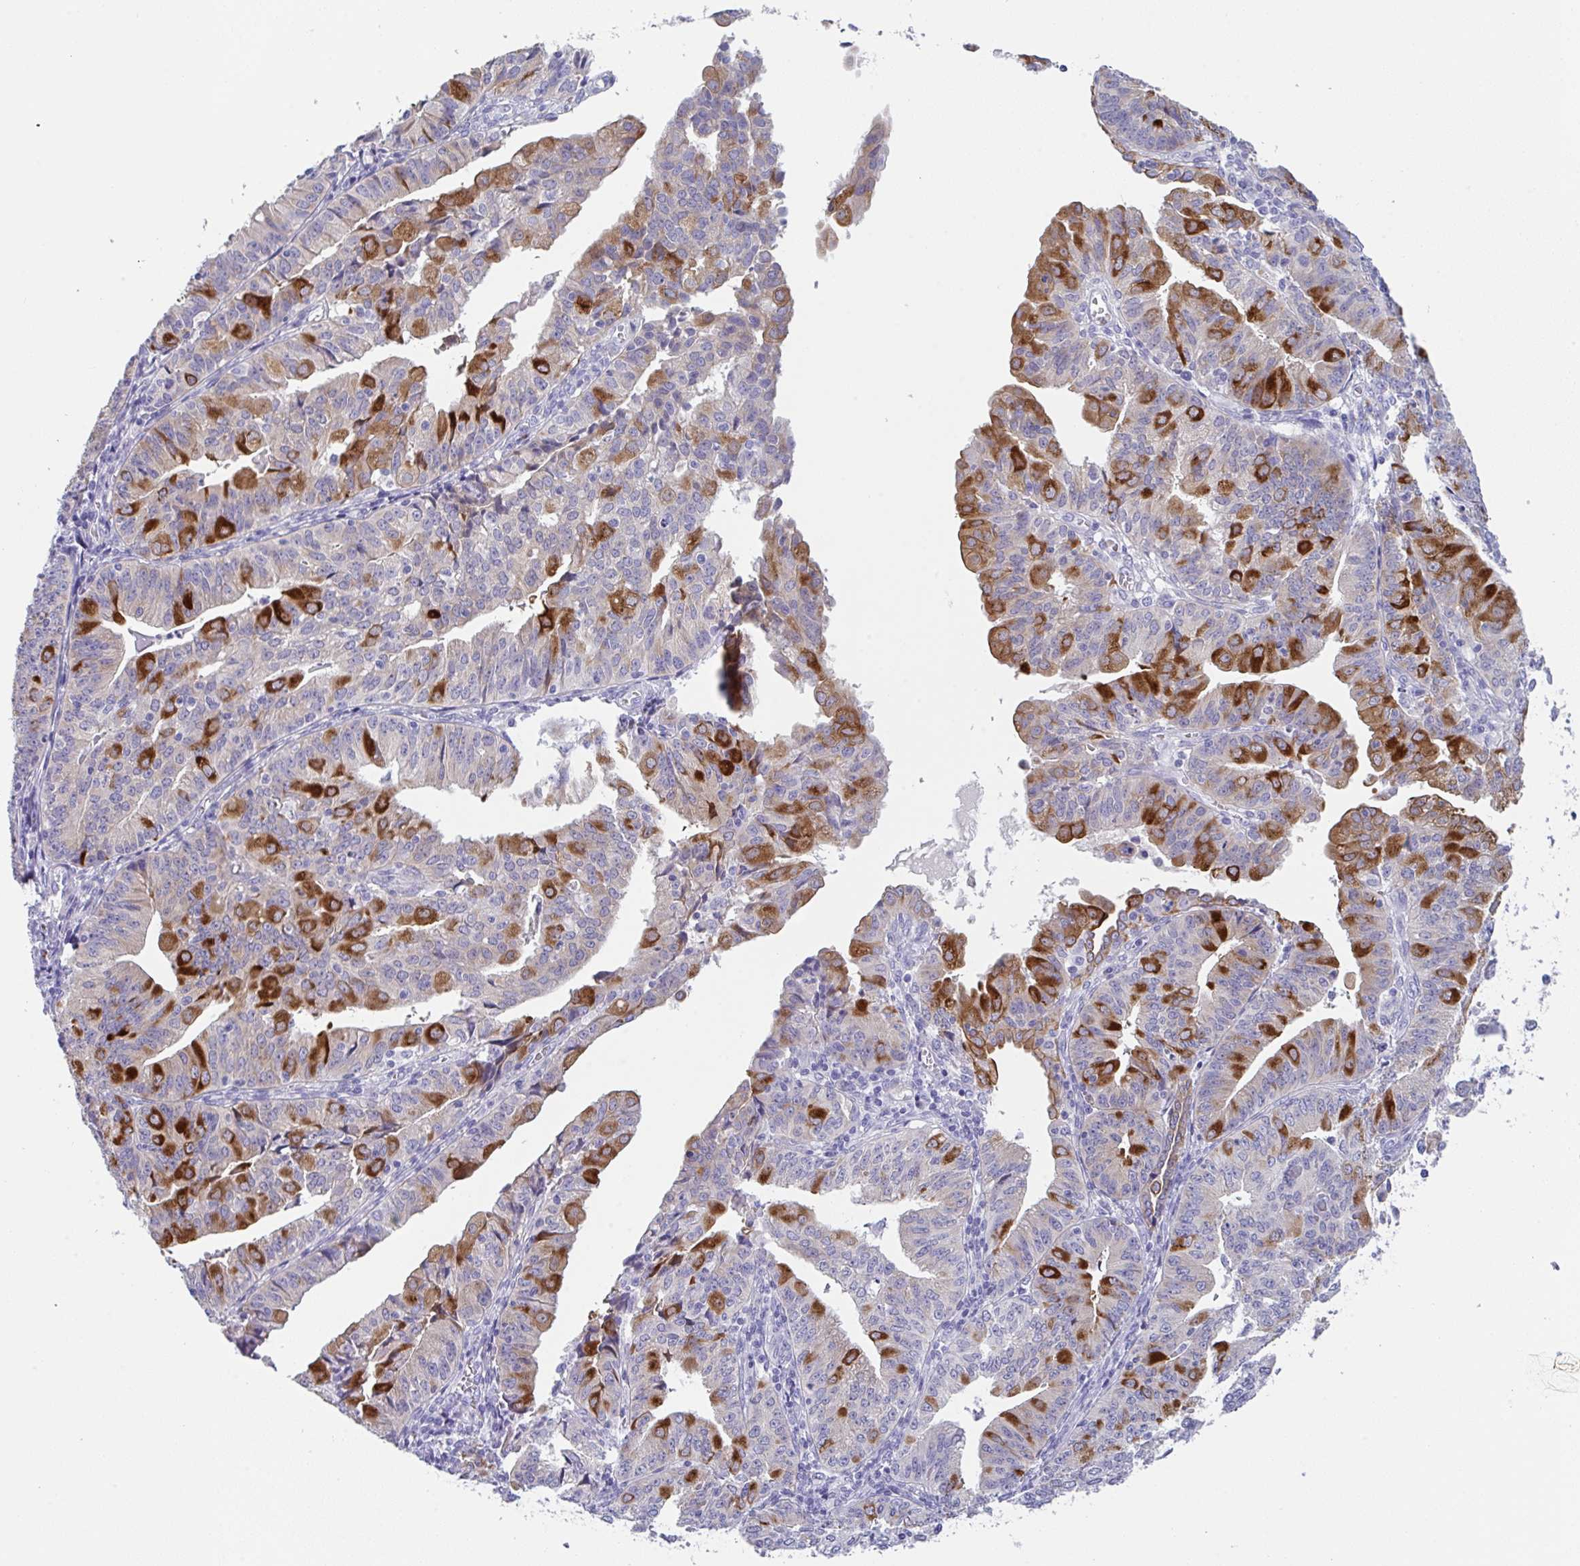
{"staining": {"intensity": "strong", "quantity": "25%-75%", "location": "cytoplasmic/membranous"}, "tissue": "endometrial cancer", "cell_type": "Tumor cells", "image_type": "cancer", "snomed": [{"axis": "morphology", "description": "Adenocarcinoma, NOS"}, {"axis": "topography", "description": "Endometrium"}], "caption": "There is high levels of strong cytoplasmic/membranous expression in tumor cells of endometrial cancer, as demonstrated by immunohistochemical staining (brown color).", "gene": "TRAF4", "patient": {"sex": "female", "age": 56}}